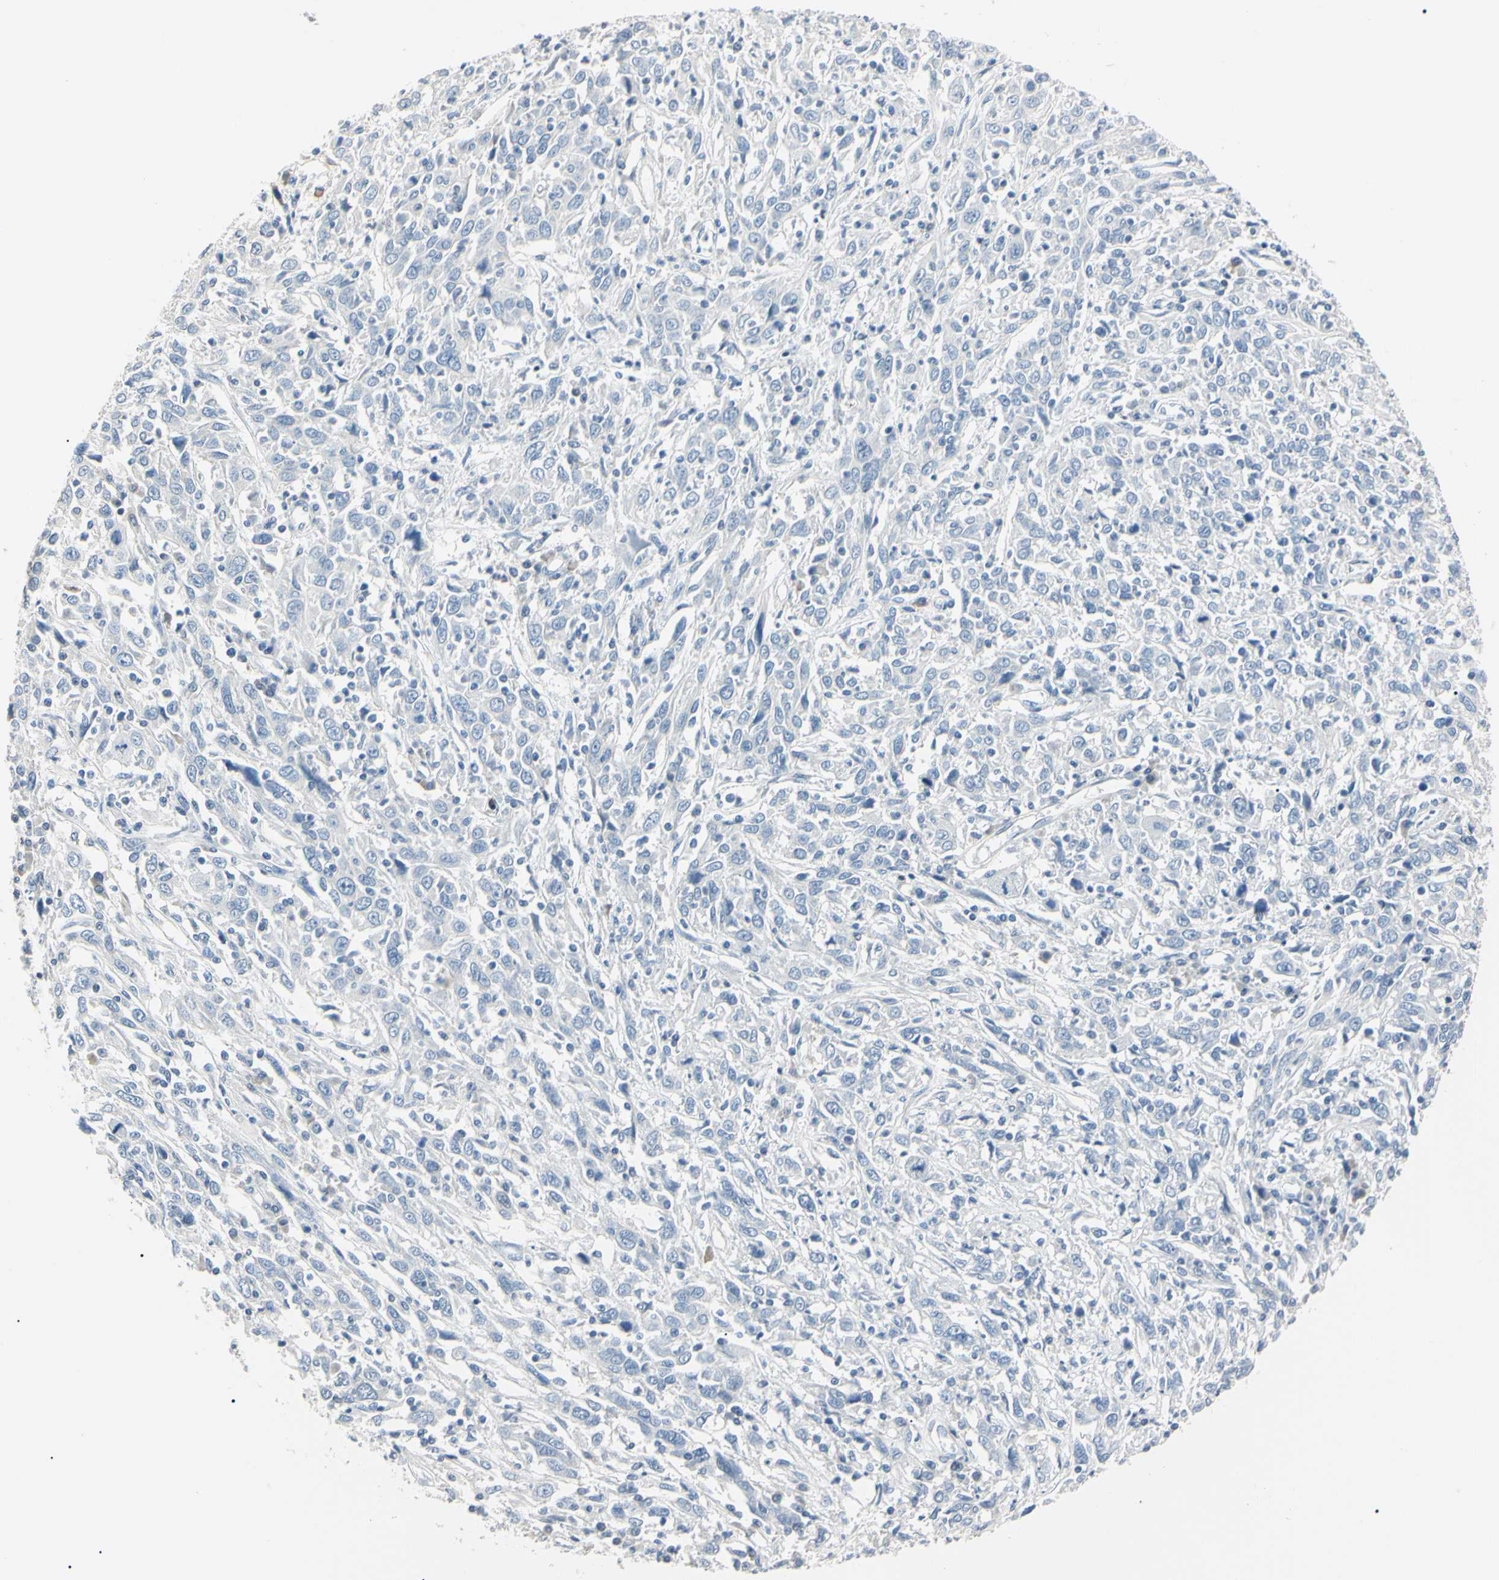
{"staining": {"intensity": "negative", "quantity": "none", "location": "none"}, "tissue": "cervical cancer", "cell_type": "Tumor cells", "image_type": "cancer", "snomed": [{"axis": "morphology", "description": "Squamous cell carcinoma, NOS"}, {"axis": "topography", "description": "Cervix"}], "caption": "Histopathology image shows no protein staining in tumor cells of cervical squamous cell carcinoma tissue. Brightfield microscopy of immunohistochemistry (IHC) stained with DAB (brown) and hematoxylin (blue), captured at high magnification.", "gene": "AKR1C3", "patient": {"sex": "female", "age": 46}}